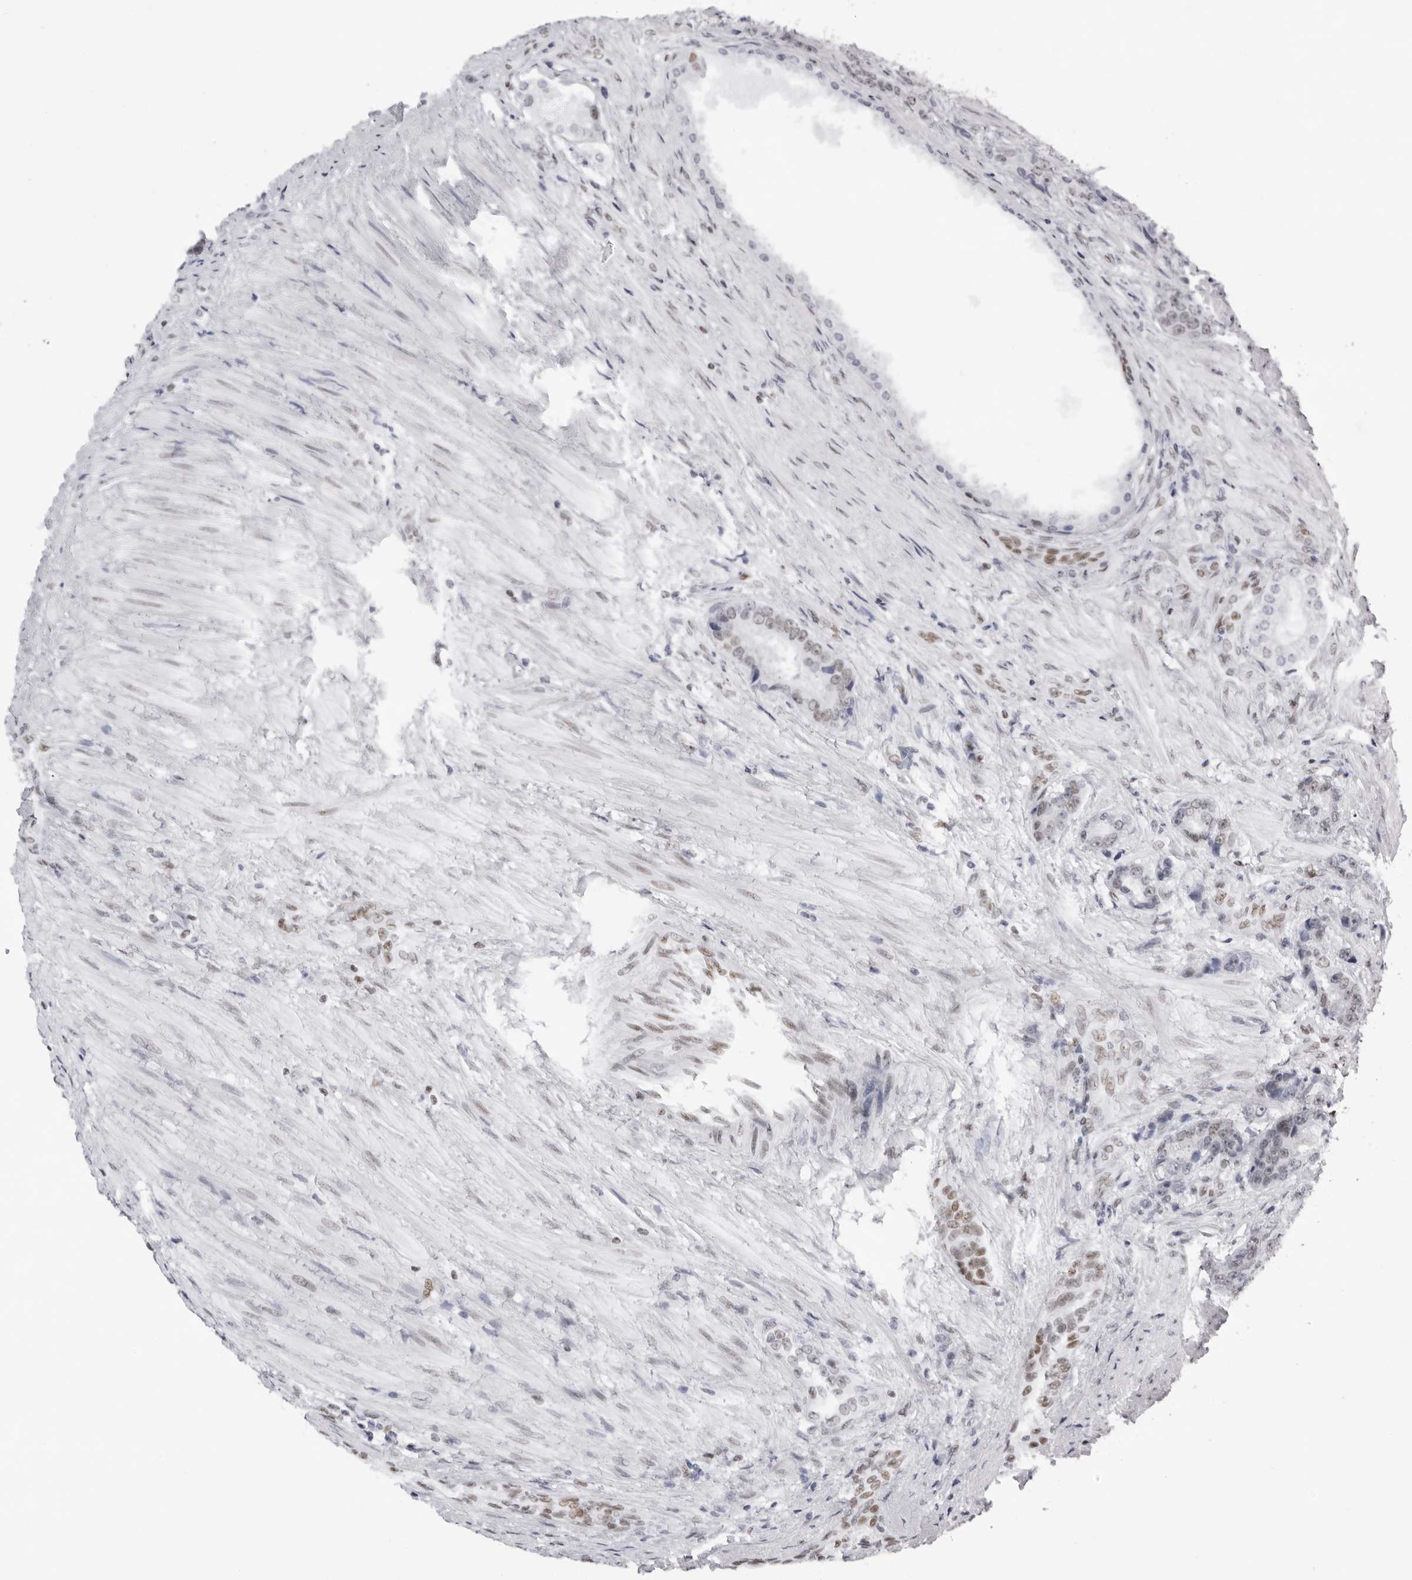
{"staining": {"intensity": "weak", "quantity": "25%-75%", "location": "nuclear"}, "tissue": "prostate cancer", "cell_type": "Tumor cells", "image_type": "cancer", "snomed": [{"axis": "morphology", "description": "Adenocarcinoma, High grade"}, {"axis": "topography", "description": "Prostate"}], "caption": "A brown stain highlights weak nuclear expression of a protein in prostate cancer (high-grade adenocarcinoma) tumor cells. (Brightfield microscopy of DAB IHC at high magnification).", "gene": "IRF2BP2", "patient": {"sex": "male", "age": 60}}